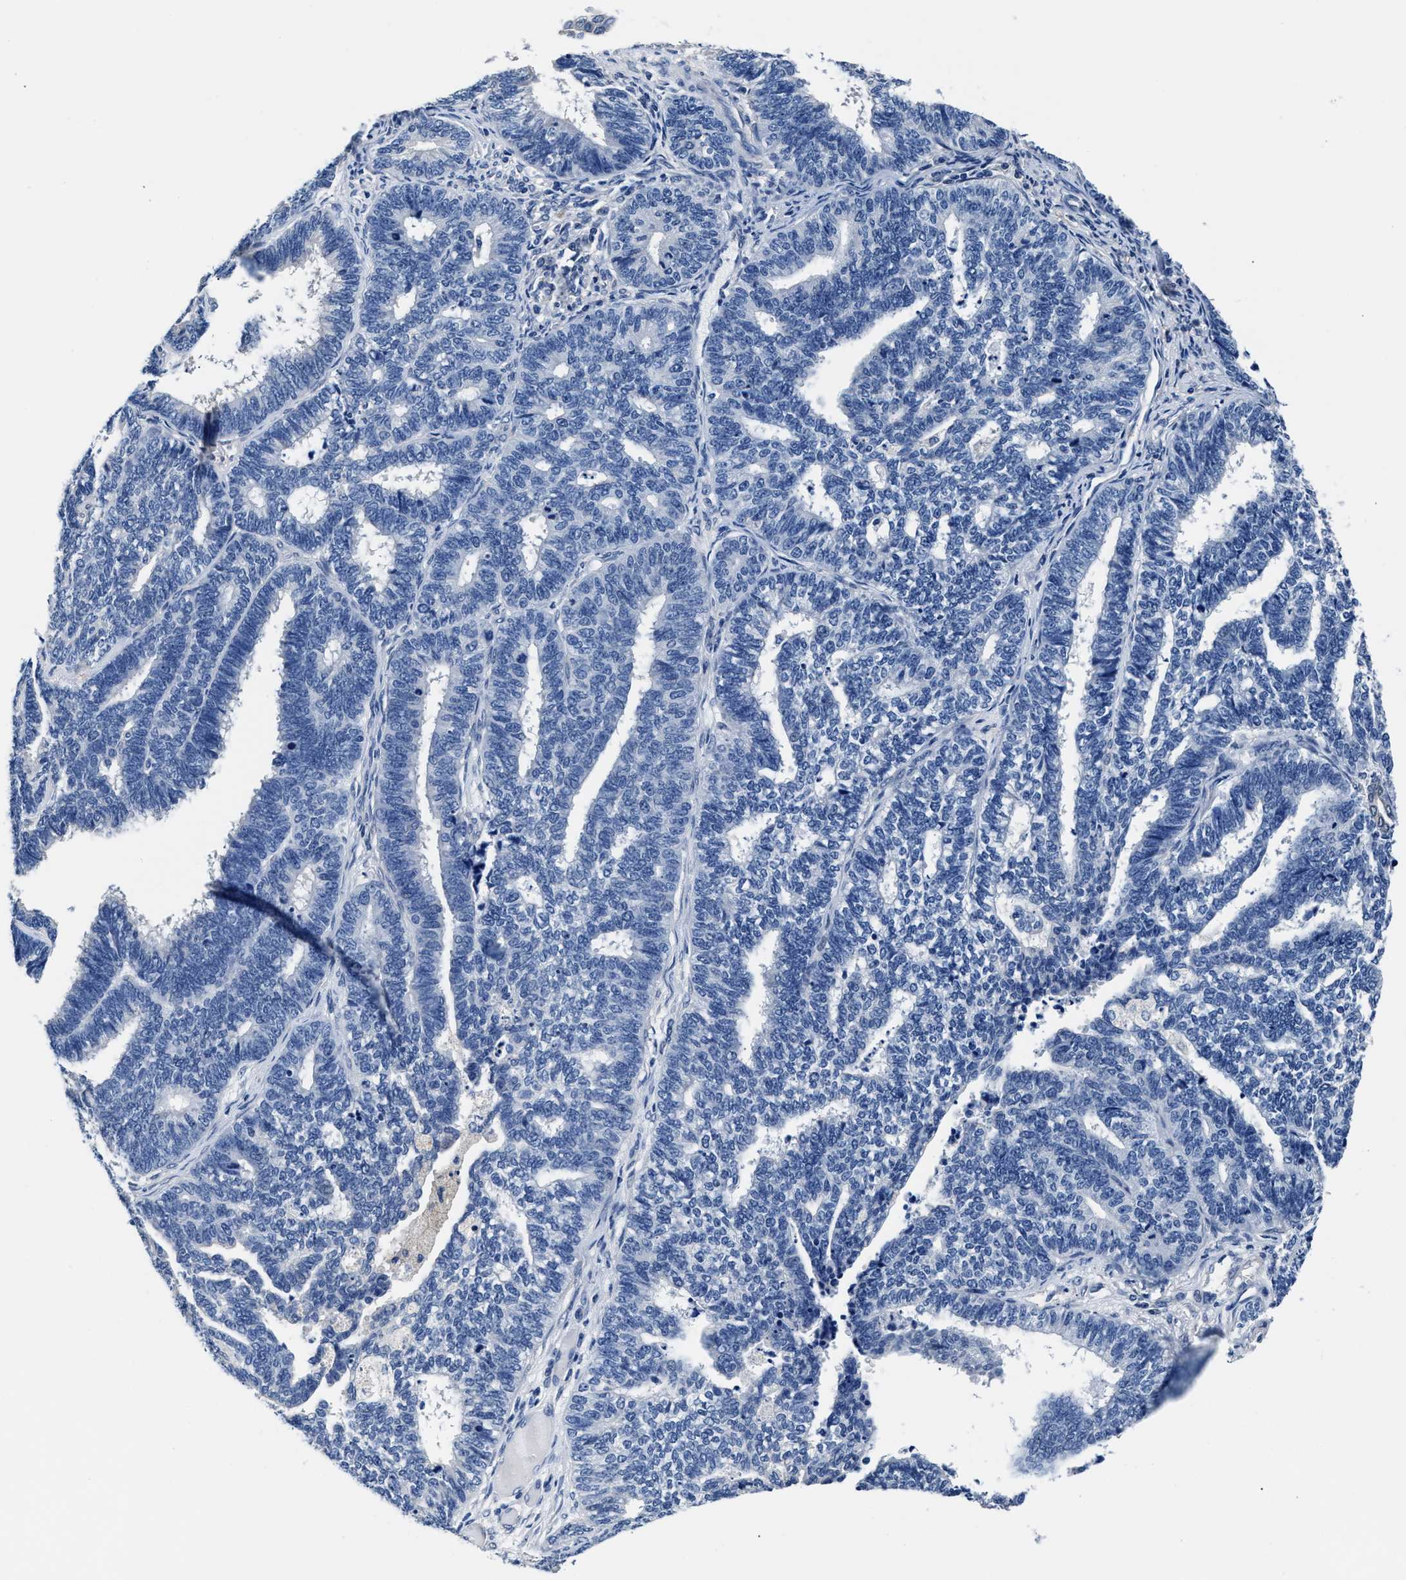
{"staining": {"intensity": "negative", "quantity": "none", "location": "none"}, "tissue": "endometrial cancer", "cell_type": "Tumor cells", "image_type": "cancer", "snomed": [{"axis": "morphology", "description": "Adenocarcinoma, NOS"}, {"axis": "topography", "description": "Endometrium"}], "caption": "High magnification brightfield microscopy of adenocarcinoma (endometrial) stained with DAB (3,3'-diaminobenzidine) (brown) and counterstained with hematoxylin (blue): tumor cells show no significant positivity. (Immunohistochemistry (ihc), brightfield microscopy, high magnification).", "gene": "GSTM1", "patient": {"sex": "female", "age": 70}}